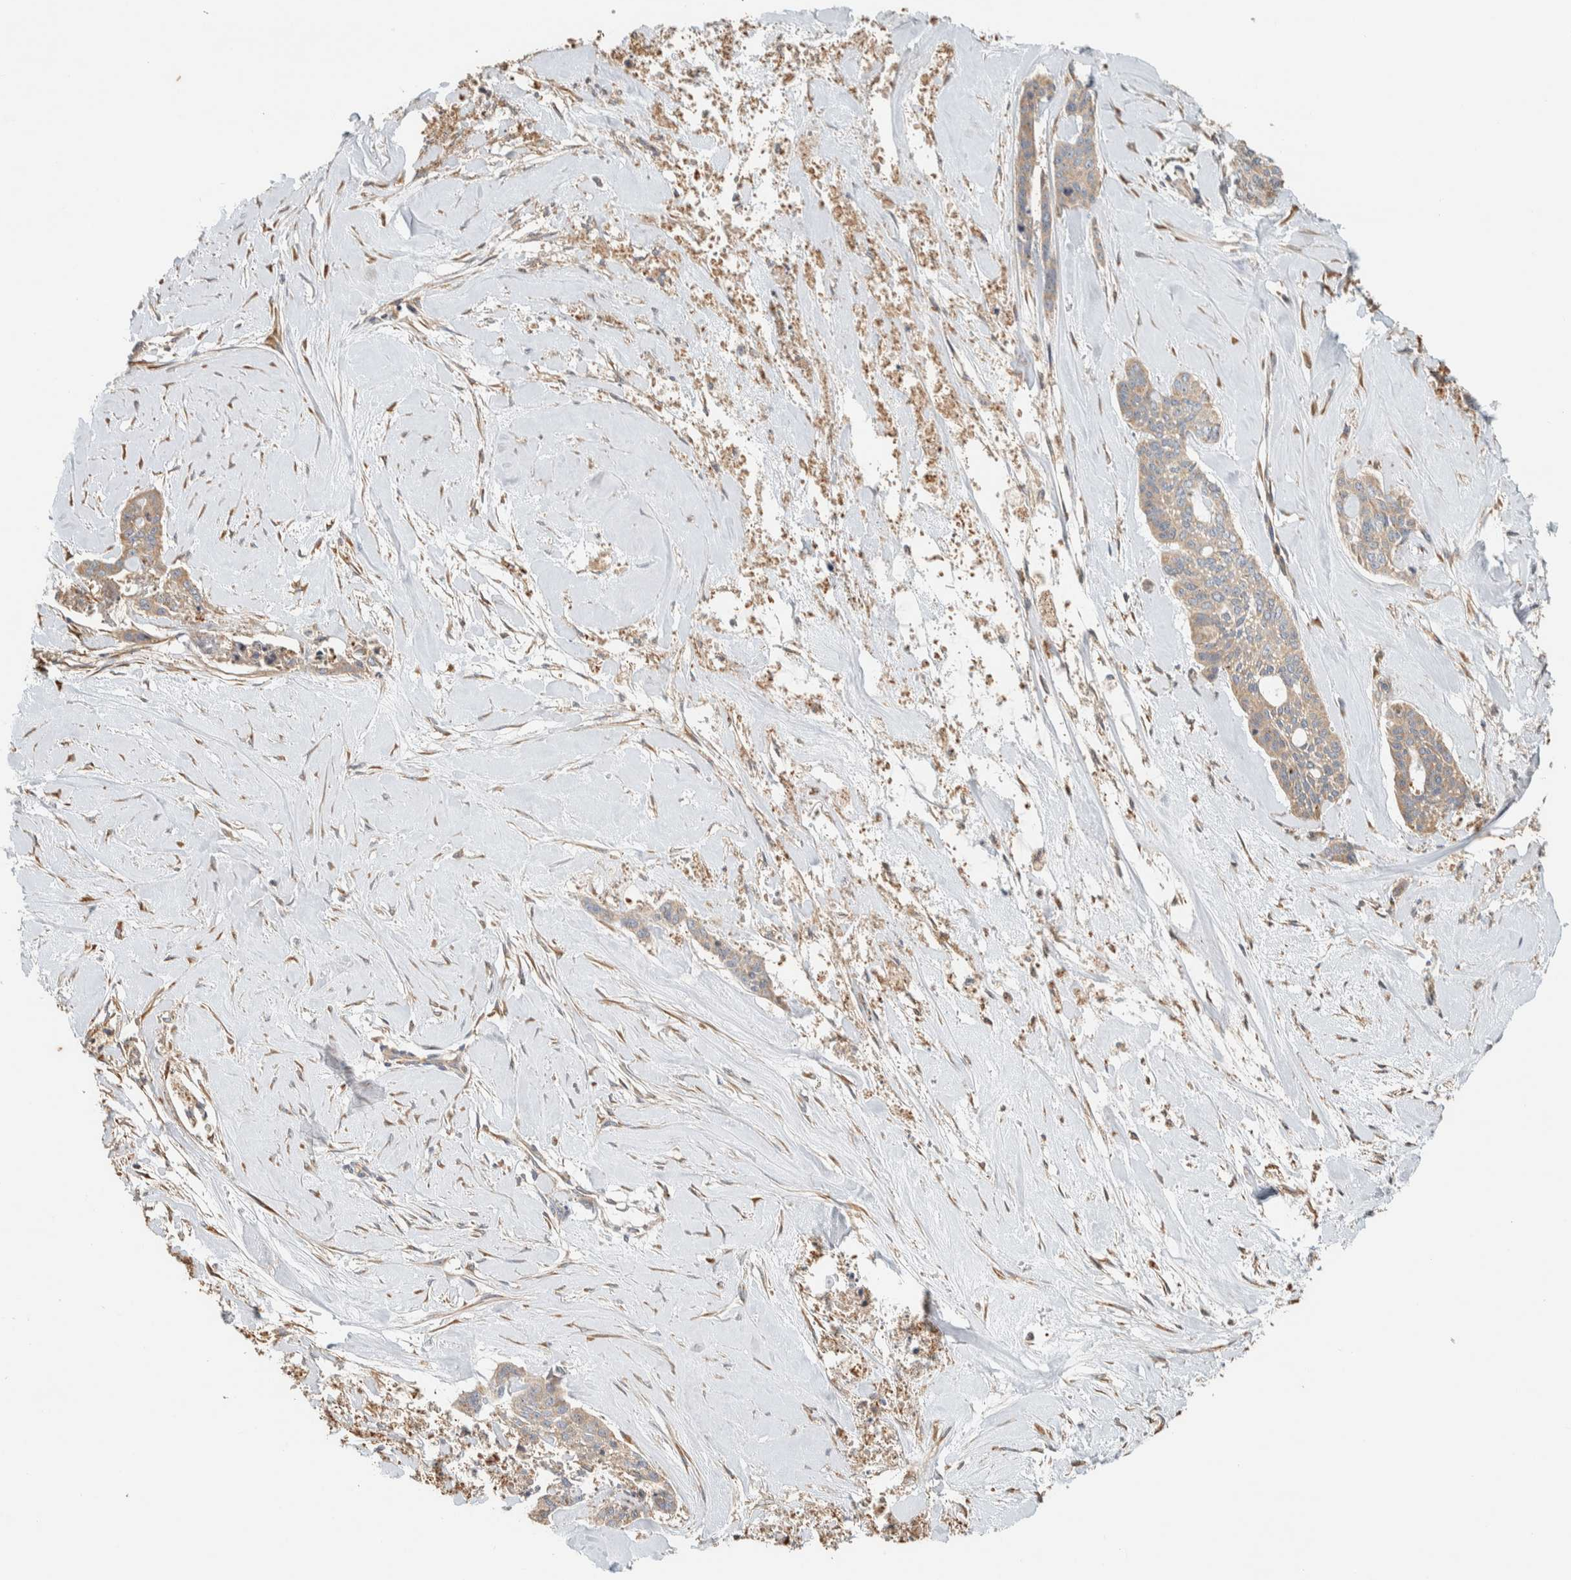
{"staining": {"intensity": "weak", "quantity": ">75%", "location": "cytoplasmic/membranous"}, "tissue": "skin cancer", "cell_type": "Tumor cells", "image_type": "cancer", "snomed": [{"axis": "morphology", "description": "Basal cell carcinoma"}, {"axis": "topography", "description": "Skin"}], "caption": "Brown immunohistochemical staining in skin cancer displays weak cytoplasmic/membranous expression in about >75% of tumor cells.", "gene": "RAB11FIP1", "patient": {"sex": "female", "age": 64}}